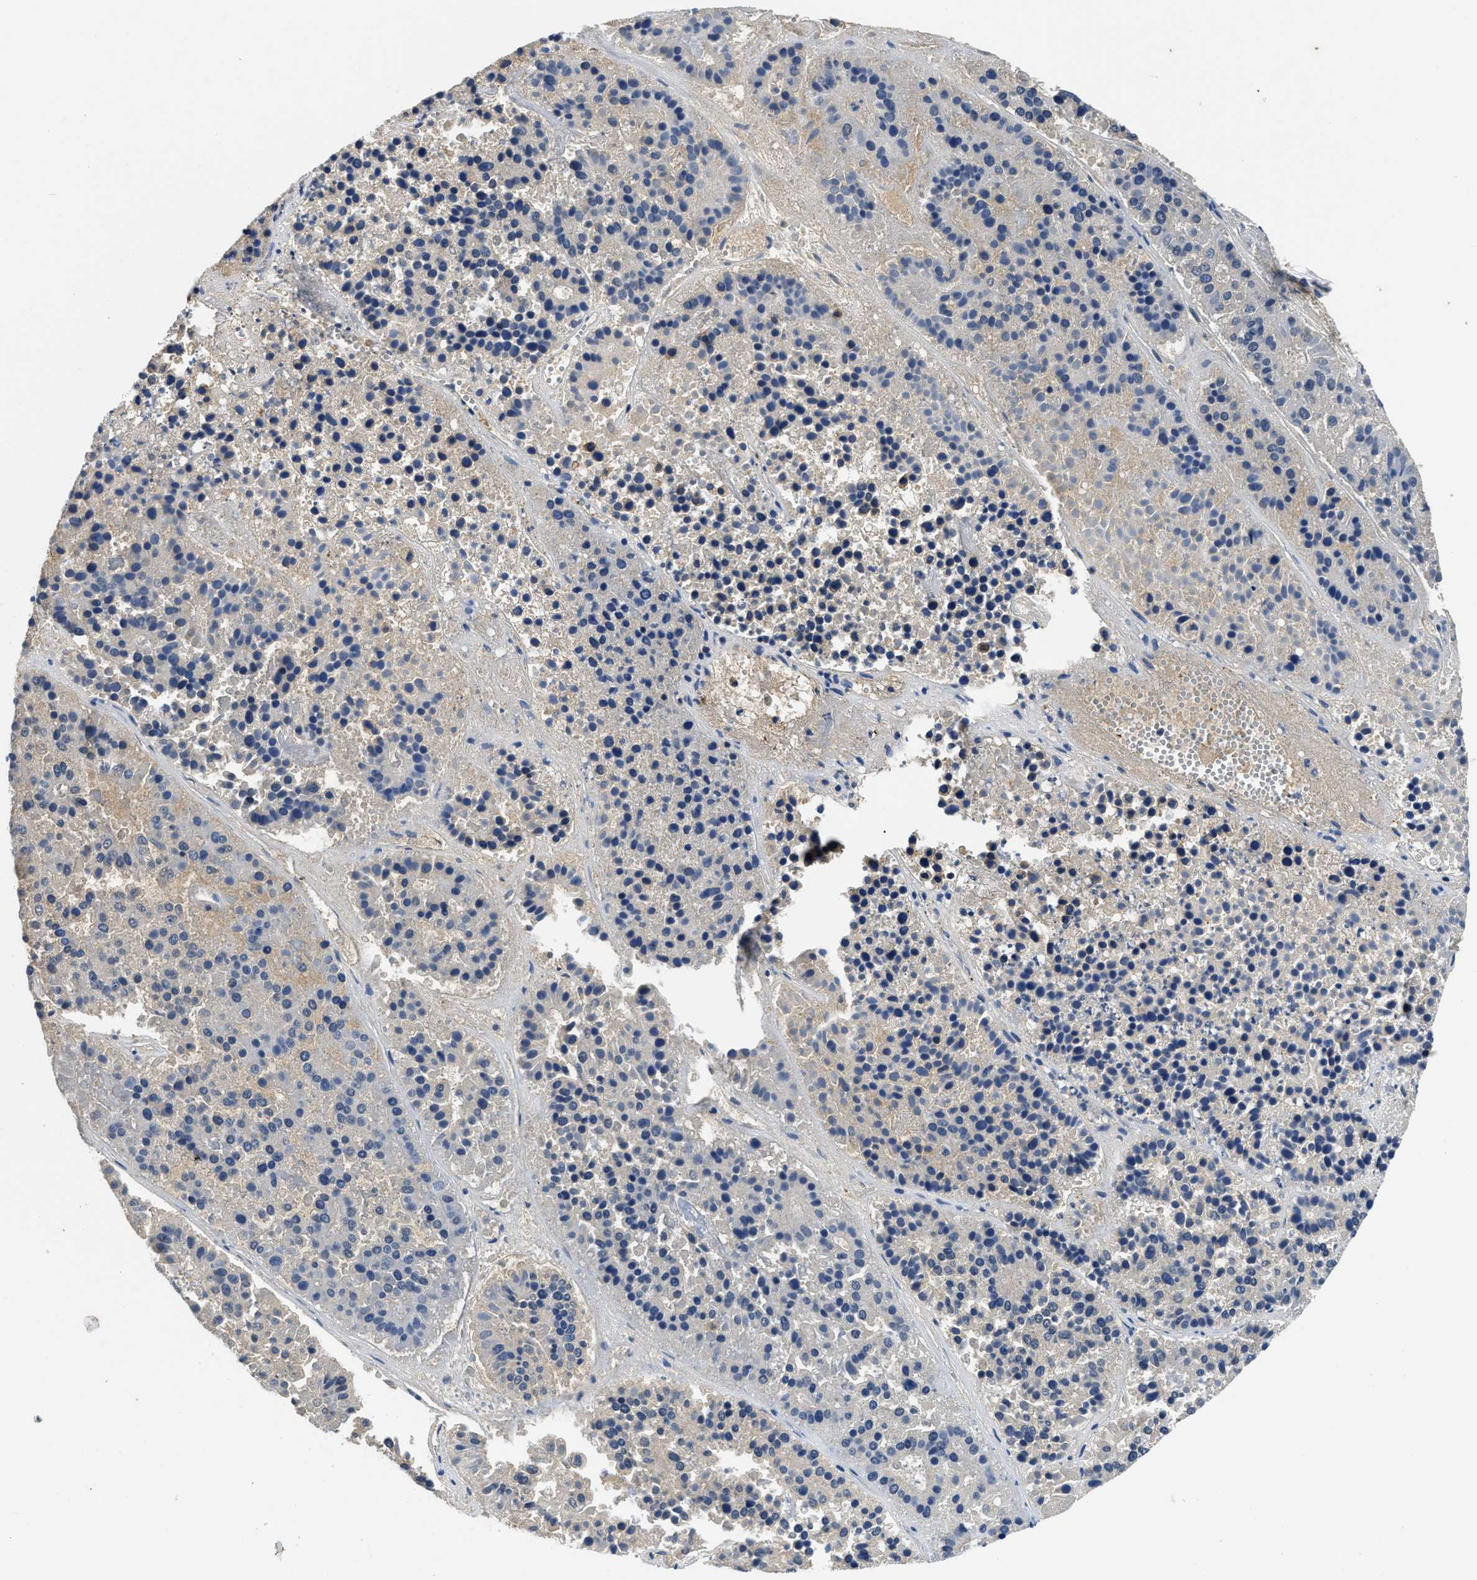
{"staining": {"intensity": "weak", "quantity": ">75%", "location": "cytoplasmic/membranous"}, "tissue": "pancreatic cancer", "cell_type": "Tumor cells", "image_type": "cancer", "snomed": [{"axis": "morphology", "description": "Adenocarcinoma, NOS"}, {"axis": "topography", "description": "Pancreas"}], "caption": "Protein staining of pancreatic cancer (adenocarcinoma) tissue shows weak cytoplasmic/membranous staining in about >75% of tumor cells.", "gene": "STAT2", "patient": {"sex": "male", "age": 50}}